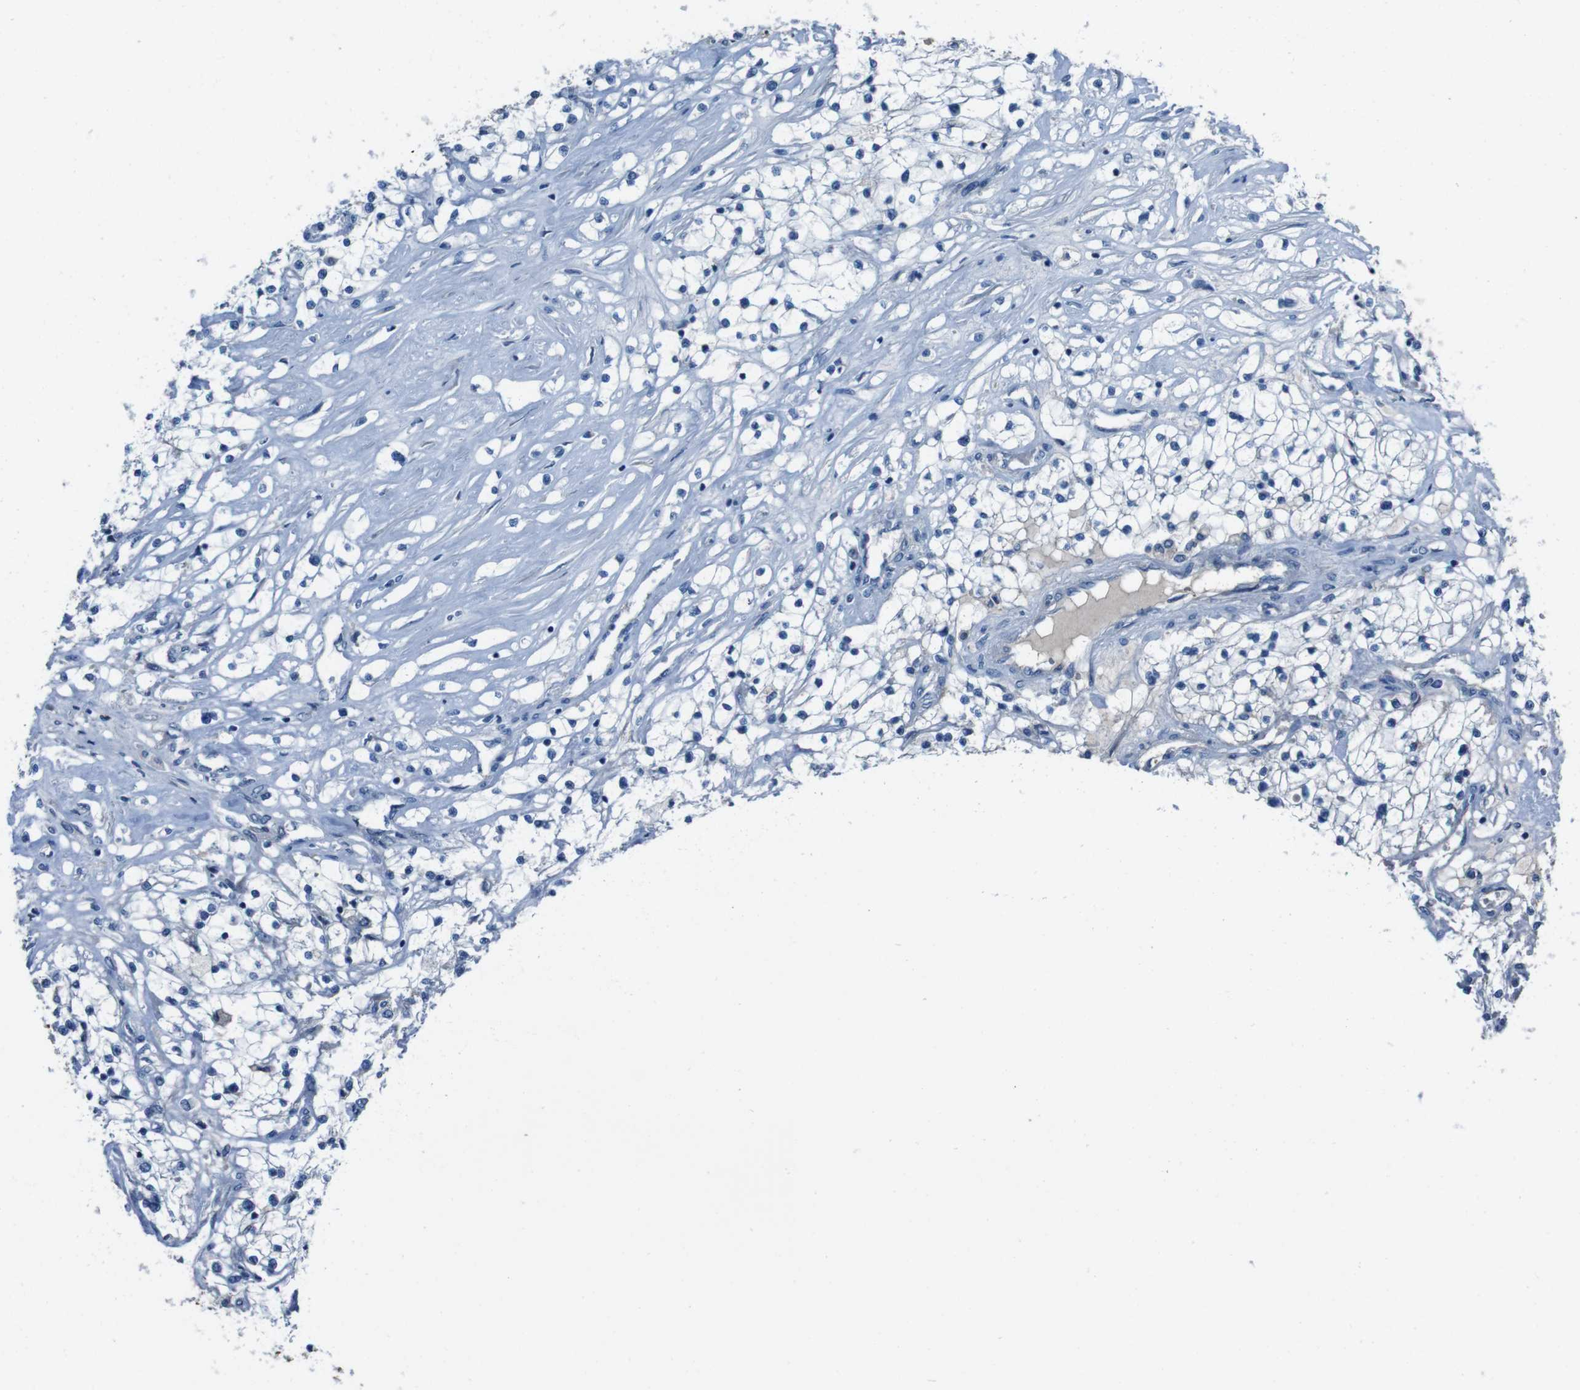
{"staining": {"intensity": "negative", "quantity": "none", "location": "none"}, "tissue": "renal cancer", "cell_type": "Tumor cells", "image_type": "cancer", "snomed": [{"axis": "morphology", "description": "Adenocarcinoma, NOS"}, {"axis": "topography", "description": "Kidney"}], "caption": "A histopathology image of human adenocarcinoma (renal) is negative for staining in tumor cells.", "gene": "CDHR2", "patient": {"sex": "male", "age": 68}}